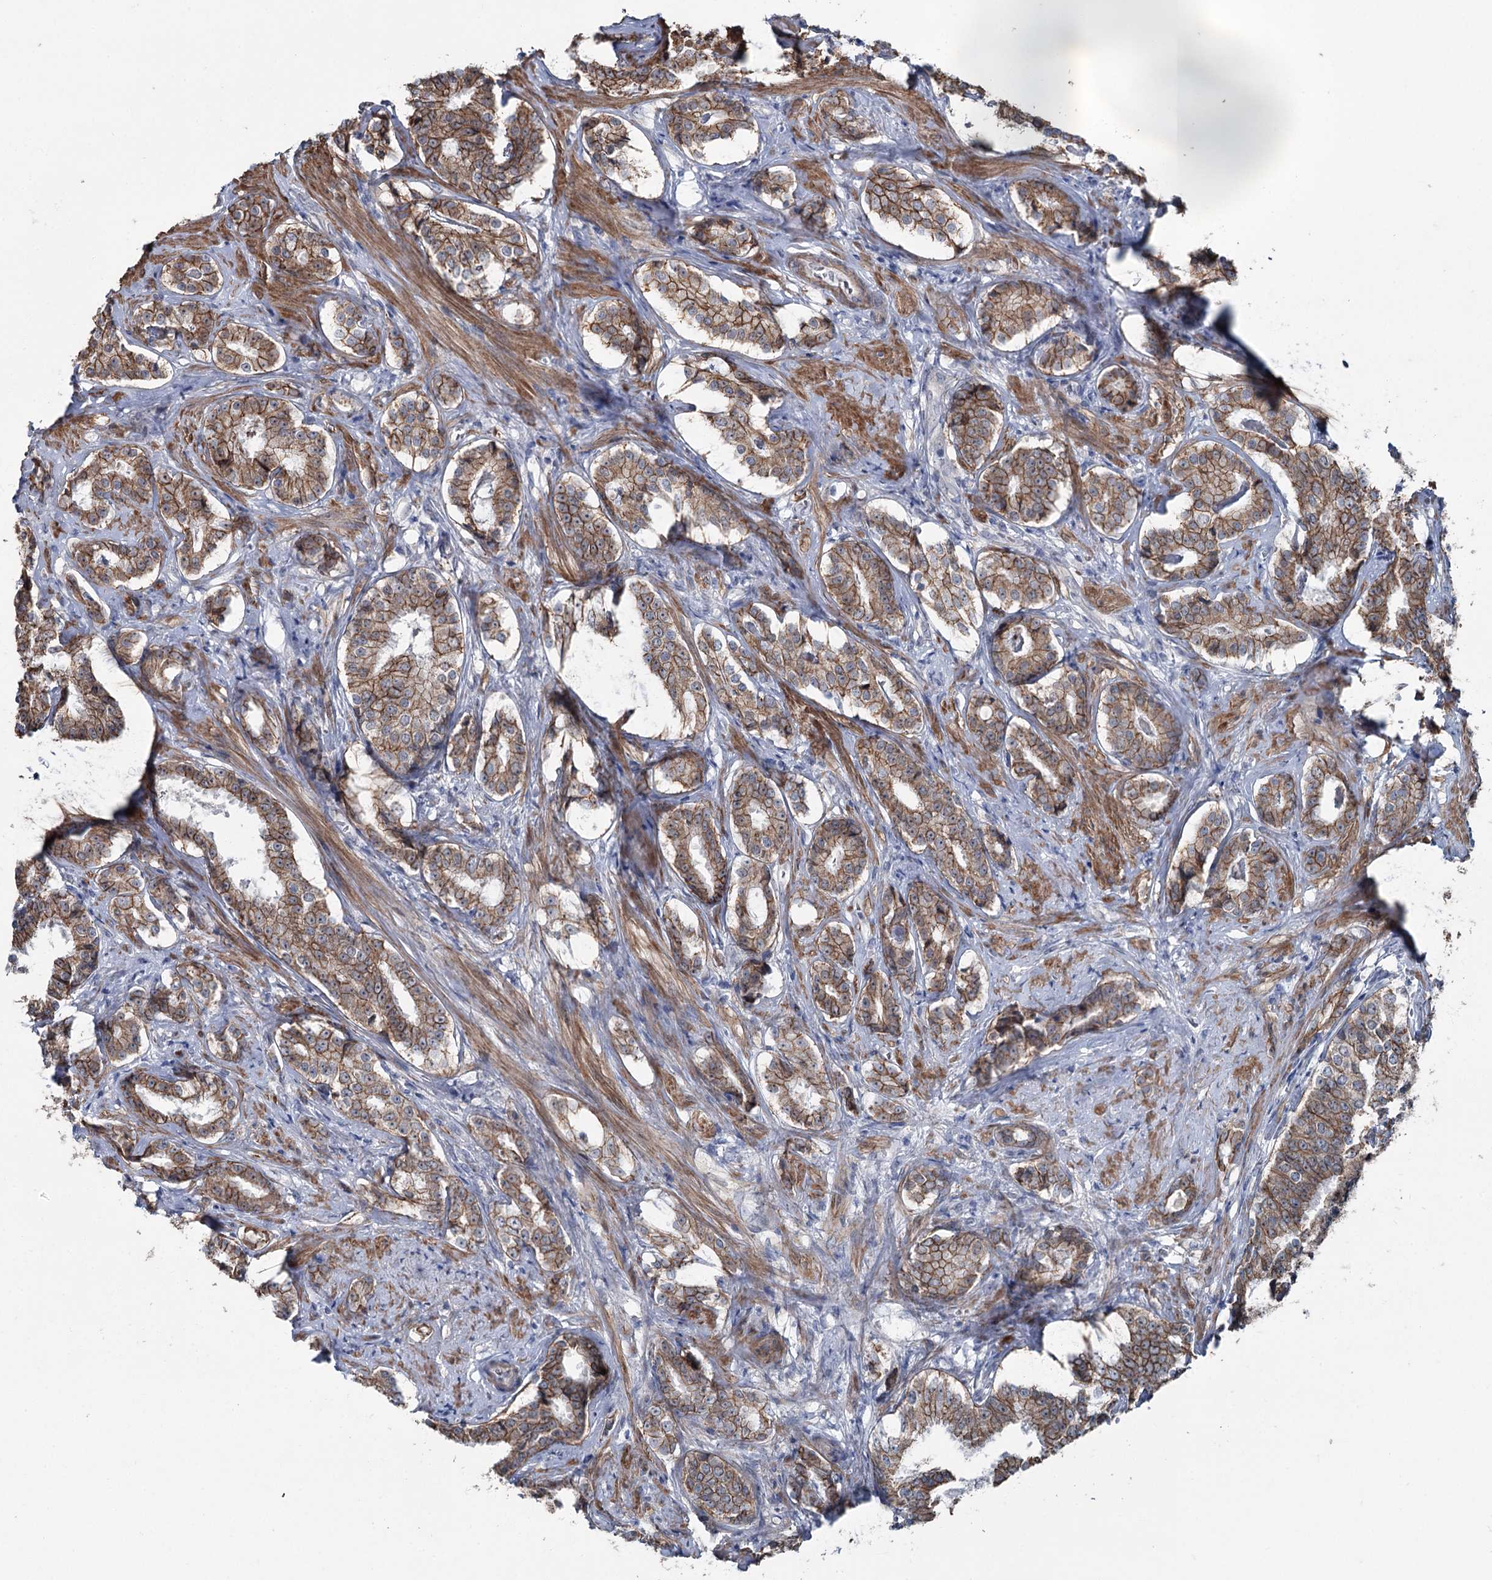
{"staining": {"intensity": "strong", "quantity": ">75%", "location": "cytoplasmic/membranous"}, "tissue": "prostate cancer", "cell_type": "Tumor cells", "image_type": "cancer", "snomed": [{"axis": "morphology", "description": "Adenocarcinoma, High grade"}, {"axis": "topography", "description": "Prostate"}], "caption": "A brown stain shows strong cytoplasmic/membranous staining of a protein in human prostate cancer (adenocarcinoma (high-grade)) tumor cells.", "gene": "FAM120B", "patient": {"sex": "male", "age": 58}}